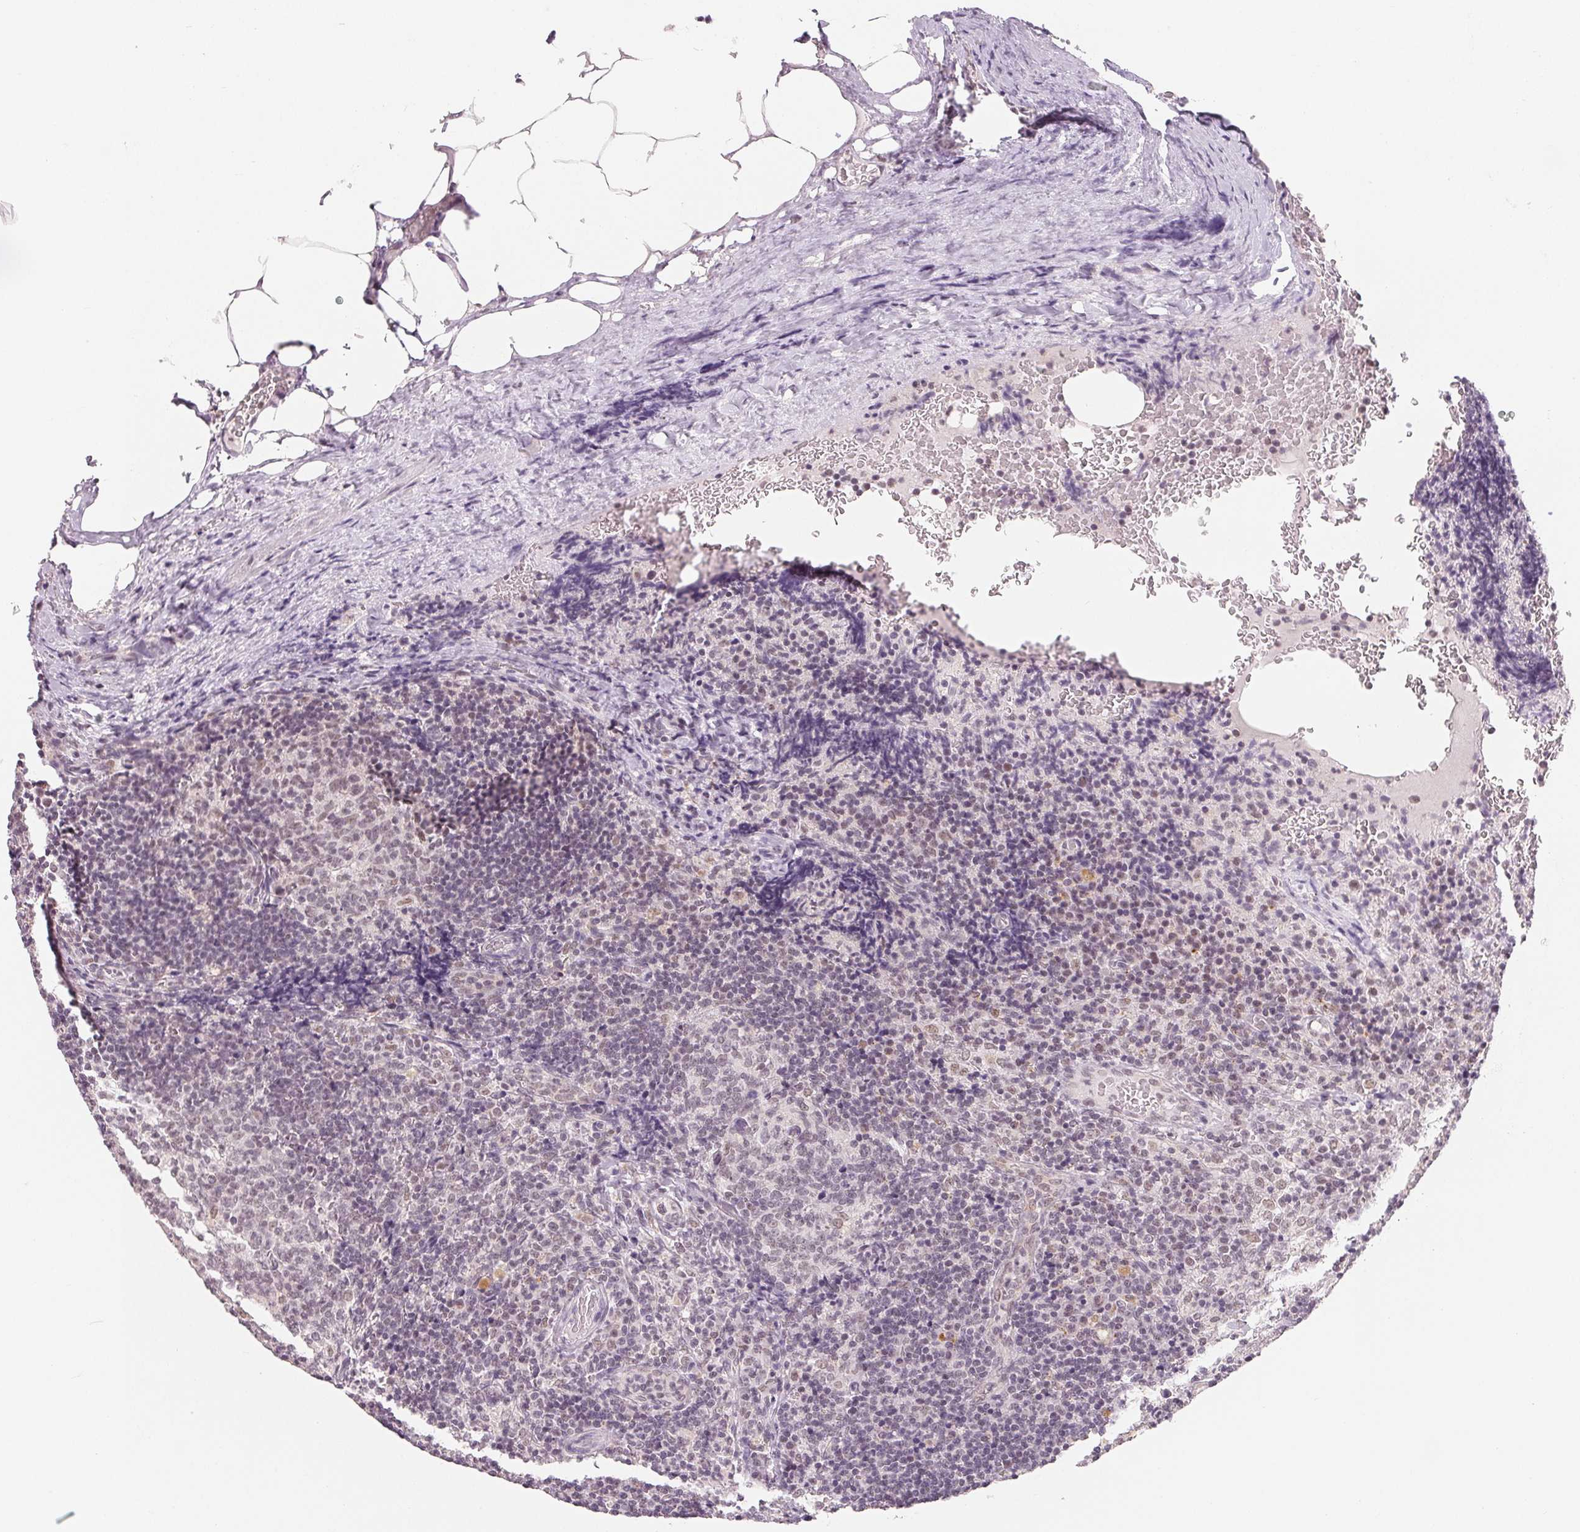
{"staining": {"intensity": "negative", "quantity": "none", "location": "none"}, "tissue": "lymph node", "cell_type": "Germinal center cells", "image_type": "normal", "snomed": [{"axis": "morphology", "description": "Normal tissue, NOS"}, {"axis": "topography", "description": "Lymph node"}], "caption": "The immunohistochemistry micrograph has no significant positivity in germinal center cells of lymph node. The staining is performed using DAB brown chromogen with nuclei counter-stained in using hematoxylin.", "gene": "NXF3", "patient": {"sex": "male", "age": 67}}